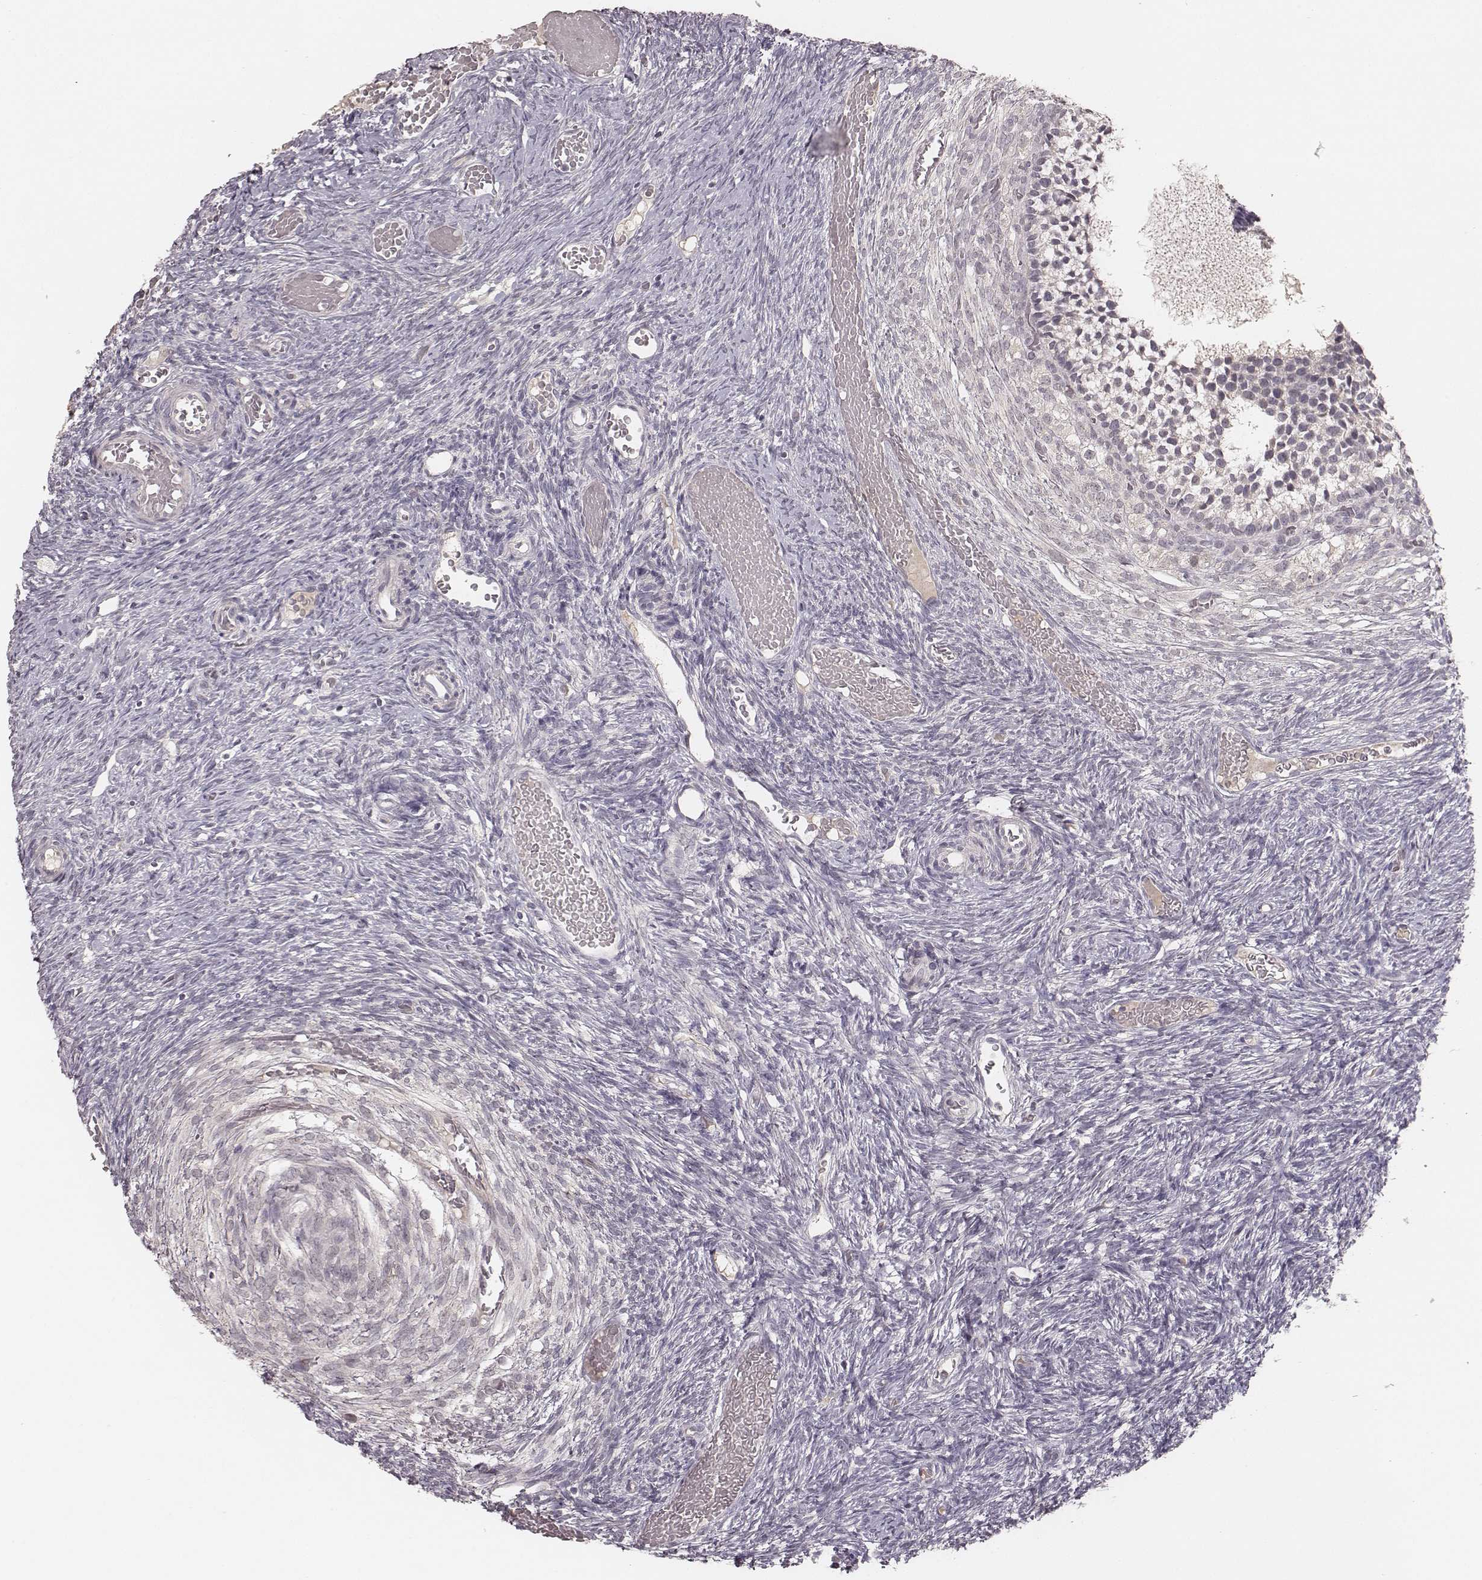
{"staining": {"intensity": "negative", "quantity": "none", "location": "none"}, "tissue": "ovary", "cell_type": "Ovarian stroma cells", "image_type": "normal", "snomed": [{"axis": "morphology", "description": "Normal tissue, NOS"}, {"axis": "topography", "description": "Ovary"}], "caption": "Immunohistochemistry (IHC) of benign human ovary displays no expression in ovarian stroma cells. (Stains: DAB IHC with hematoxylin counter stain, Microscopy: brightfield microscopy at high magnification).", "gene": "LY6K", "patient": {"sex": "female", "age": 39}}